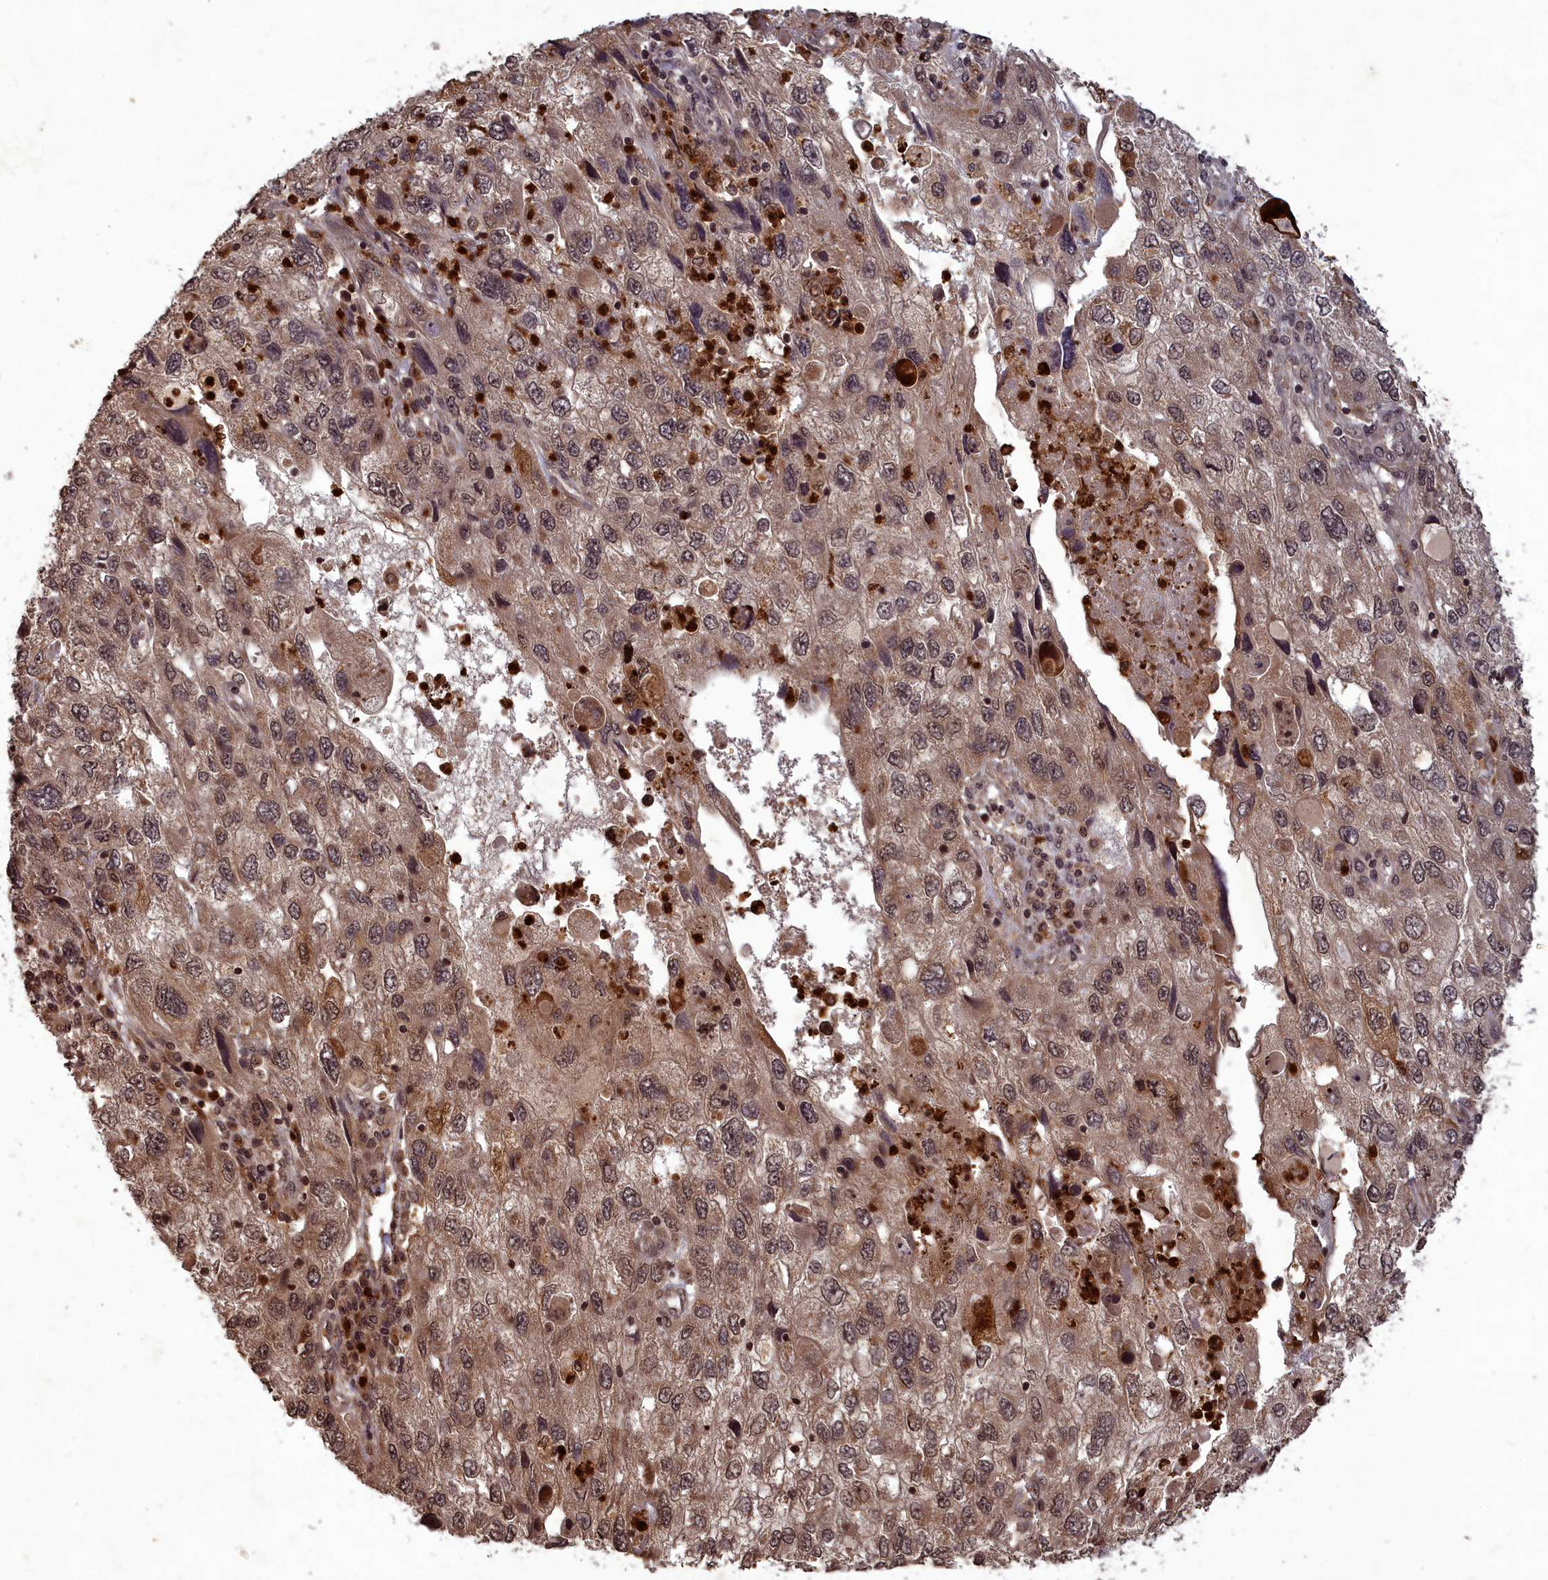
{"staining": {"intensity": "moderate", "quantity": ">75%", "location": "cytoplasmic/membranous,nuclear"}, "tissue": "endometrial cancer", "cell_type": "Tumor cells", "image_type": "cancer", "snomed": [{"axis": "morphology", "description": "Adenocarcinoma, NOS"}, {"axis": "topography", "description": "Endometrium"}], "caption": "Immunohistochemical staining of endometrial cancer shows medium levels of moderate cytoplasmic/membranous and nuclear protein positivity in approximately >75% of tumor cells.", "gene": "SRMS", "patient": {"sex": "female", "age": 49}}